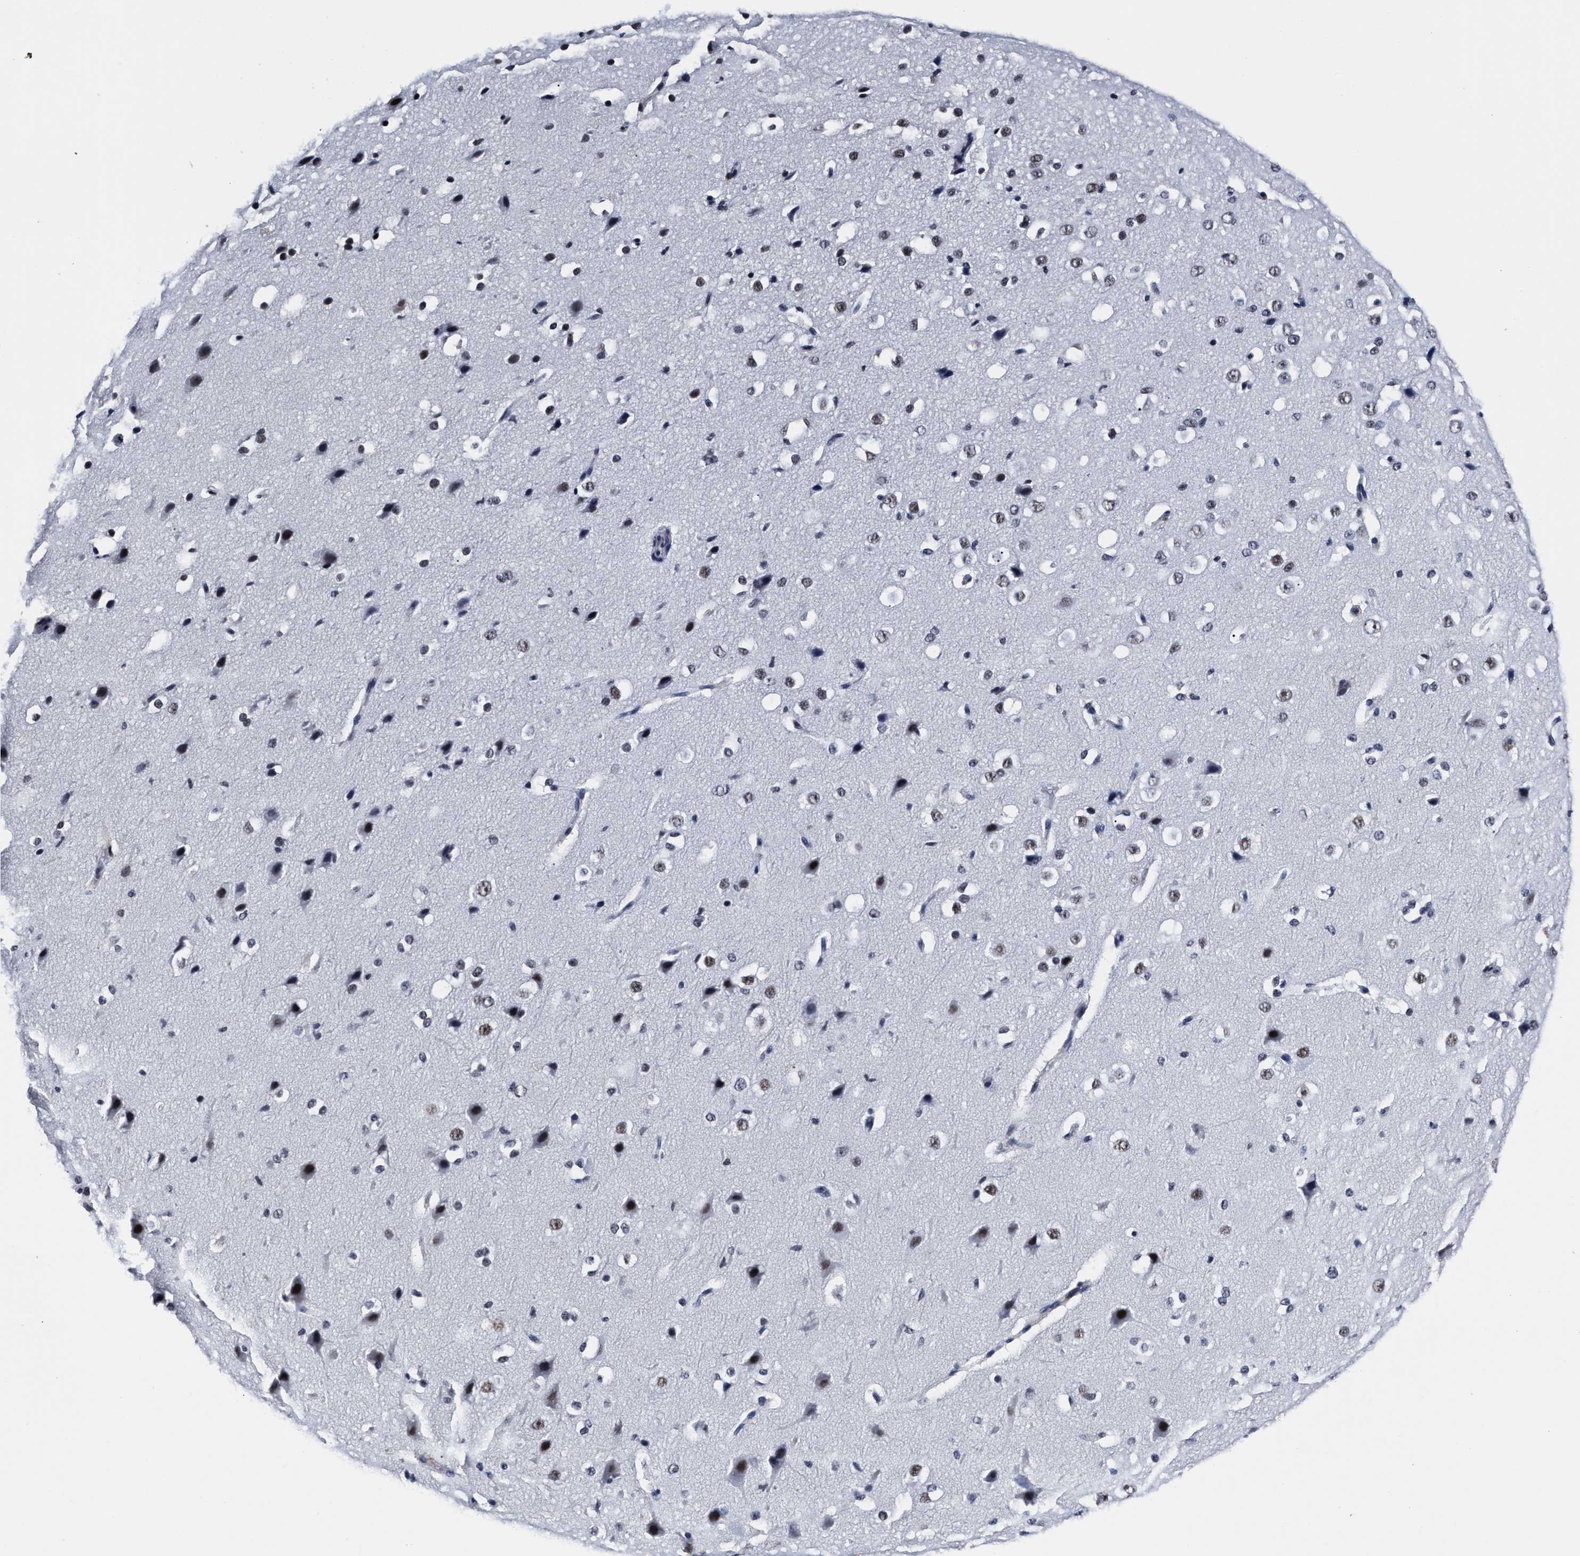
{"staining": {"intensity": "negative", "quantity": "none", "location": "none"}, "tissue": "cerebral cortex", "cell_type": "Endothelial cells", "image_type": "normal", "snomed": [{"axis": "morphology", "description": "Normal tissue, NOS"}, {"axis": "morphology", "description": "Developmental malformation"}, {"axis": "topography", "description": "Cerebral cortex"}], "caption": "IHC photomicrograph of unremarkable cerebral cortex: cerebral cortex stained with DAB (3,3'-diaminobenzidine) exhibits no significant protein expression in endothelial cells.", "gene": "PRPF4B", "patient": {"sex": "female", "age": 30}}